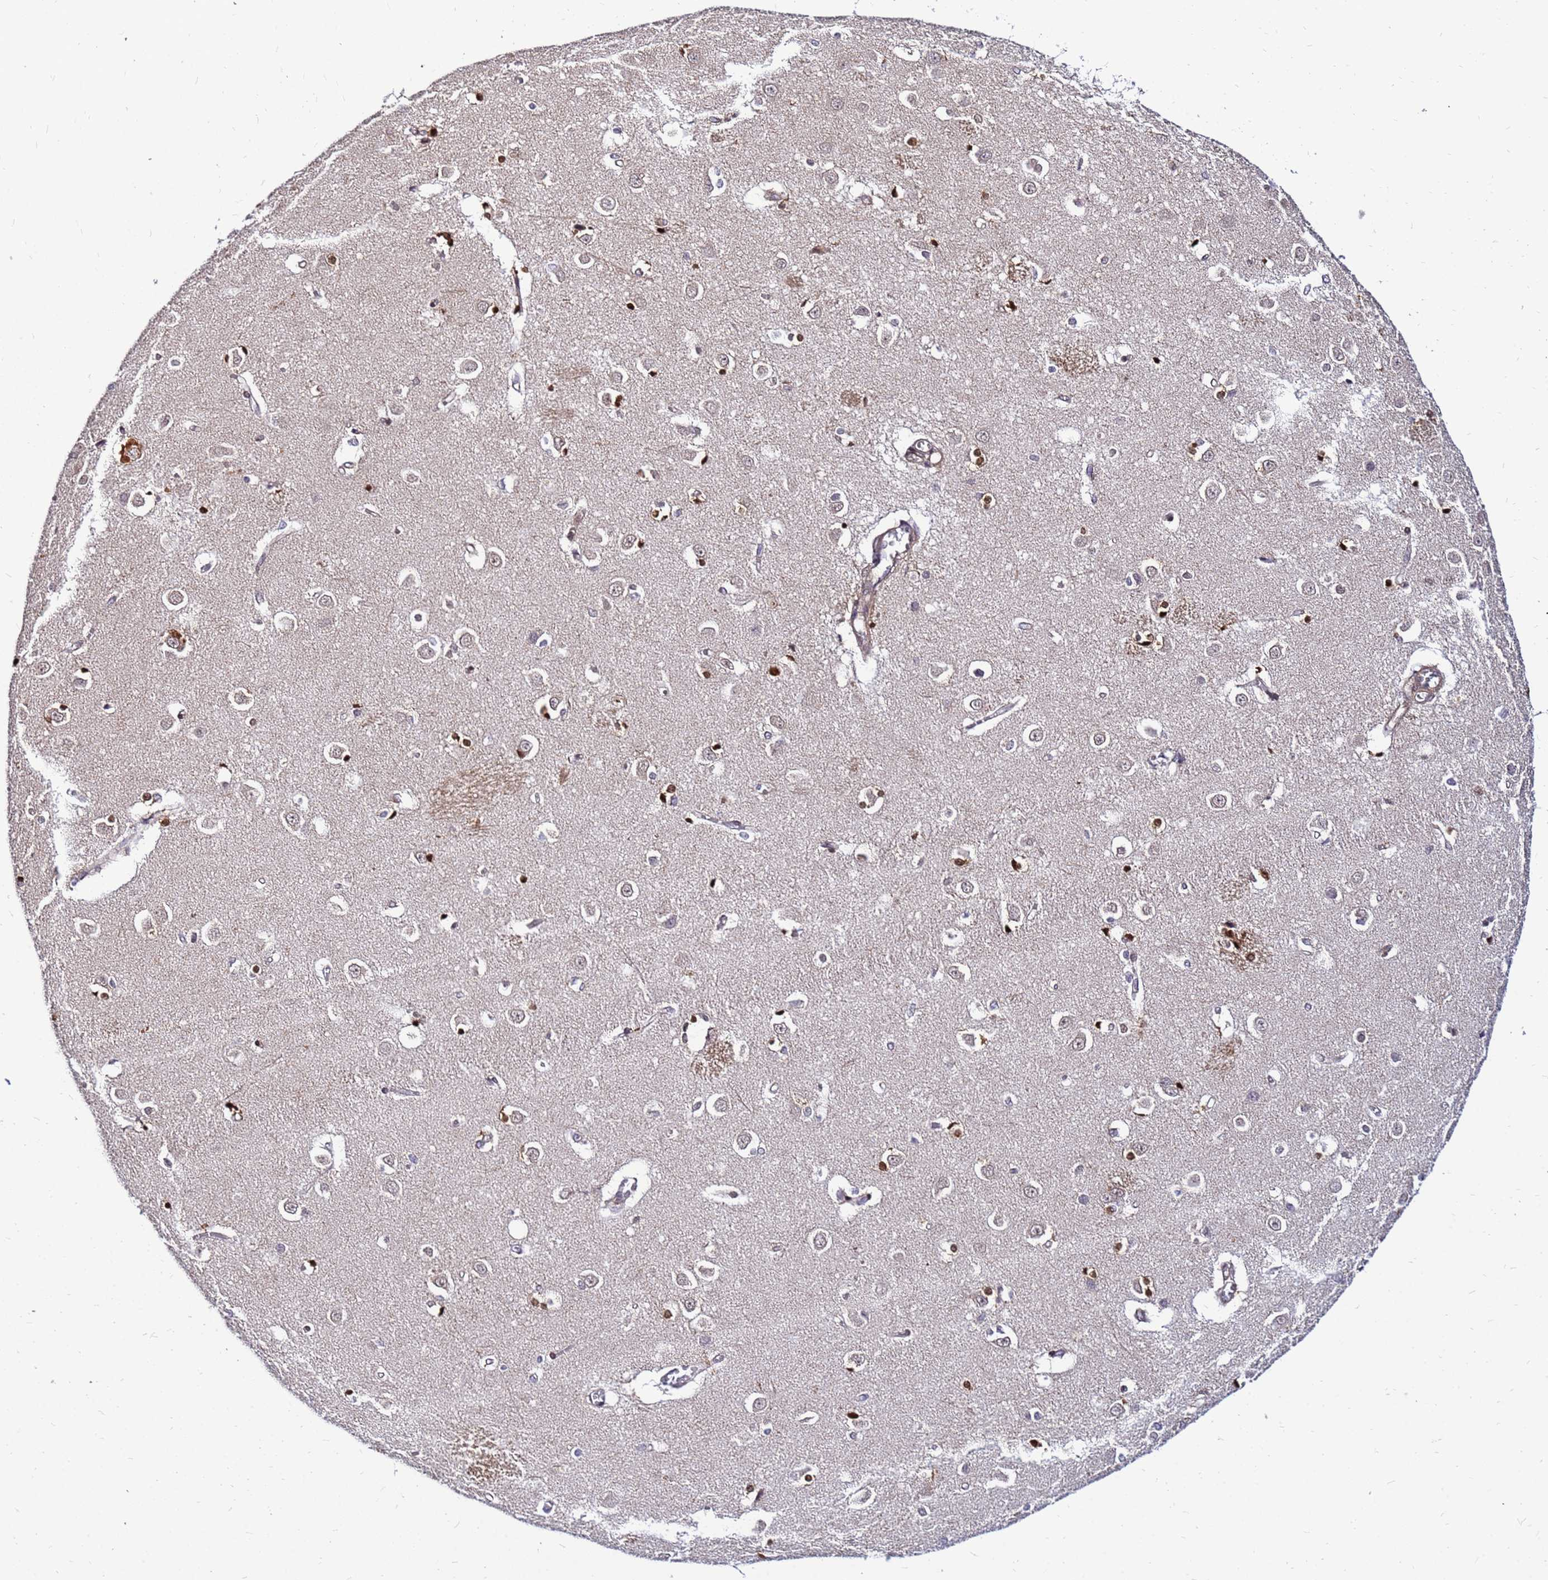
{"staining": {"intensity": "strong", "quantity": ">75%", "location": "nuclear"}, "tissue": "caudate", "cell_type": "Glial cells", "image_type": "normal", "snomed": [{"axis": "morphology", "description": "Normal tissue, NOS"}, {"axis": "topography", "description": "Lateral ventricle wall"}], "caption": "About >75% of glial cells in benign human caudate reveal strong nuclear protein staining as visualized by brown immunohistochemical staining.", "gene": "DBNDD2", "patient": {"sex": "male", "age": 37}}